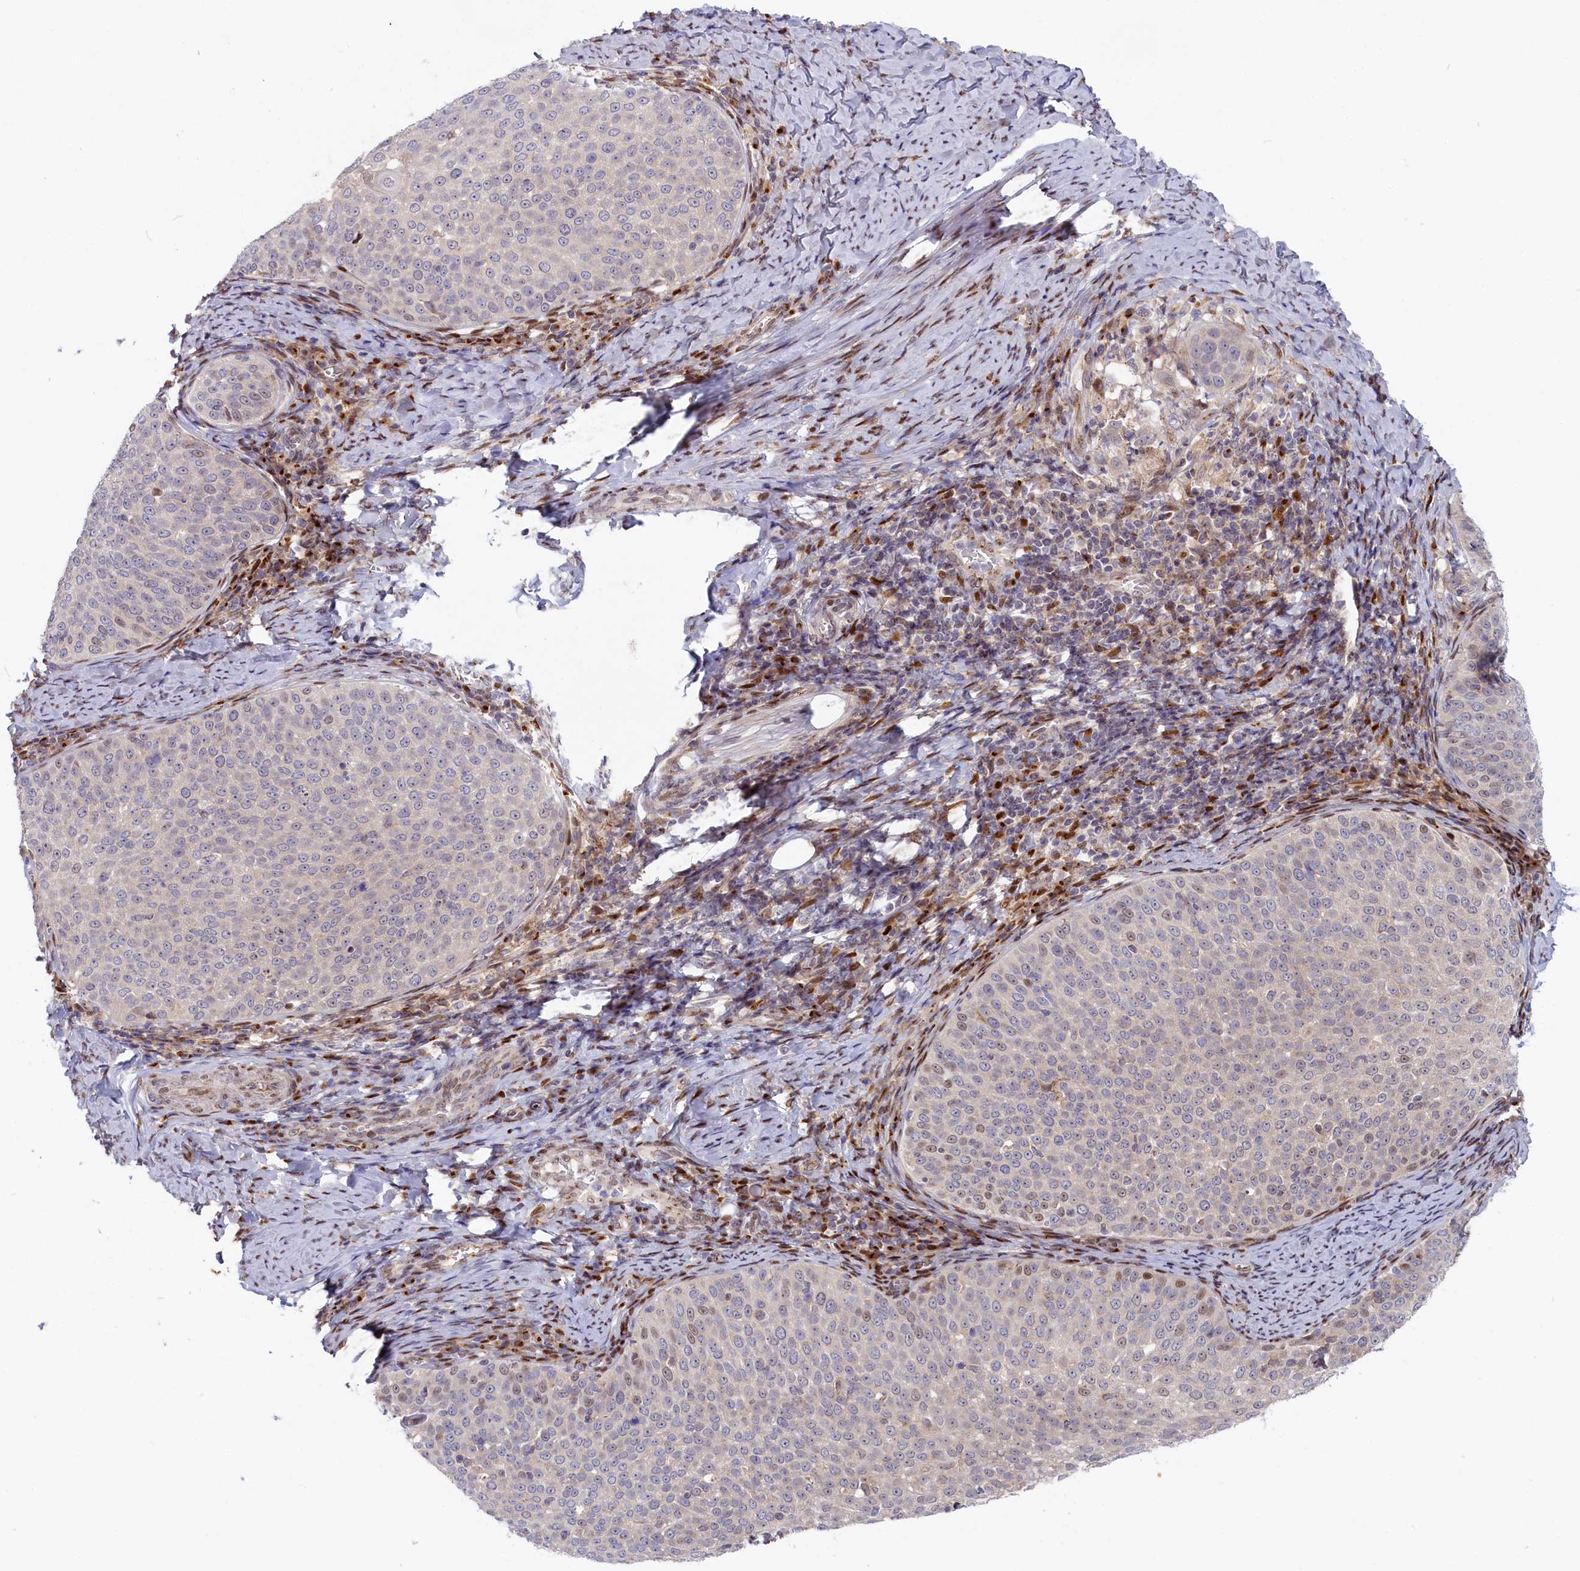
{"staining": {"intensity": "weak", "quantity": "<25%", "location": "nuclear"}, "tissue": "cervical cancer", "cell_type": "Tumor cells", "image_type": "cancer", "snomed": [{"axis": "morphology", "description": "Squamous cell carcinoma, NOS"}, {"axis": "topography", "description": "Cervix"}], "caption": "The photomicrograph shows no staining of tumor cells in cervical cancer (squamous cell carcinoma).", "gene": "CHST12", "patient": {"sex": "female", "age": 57}}